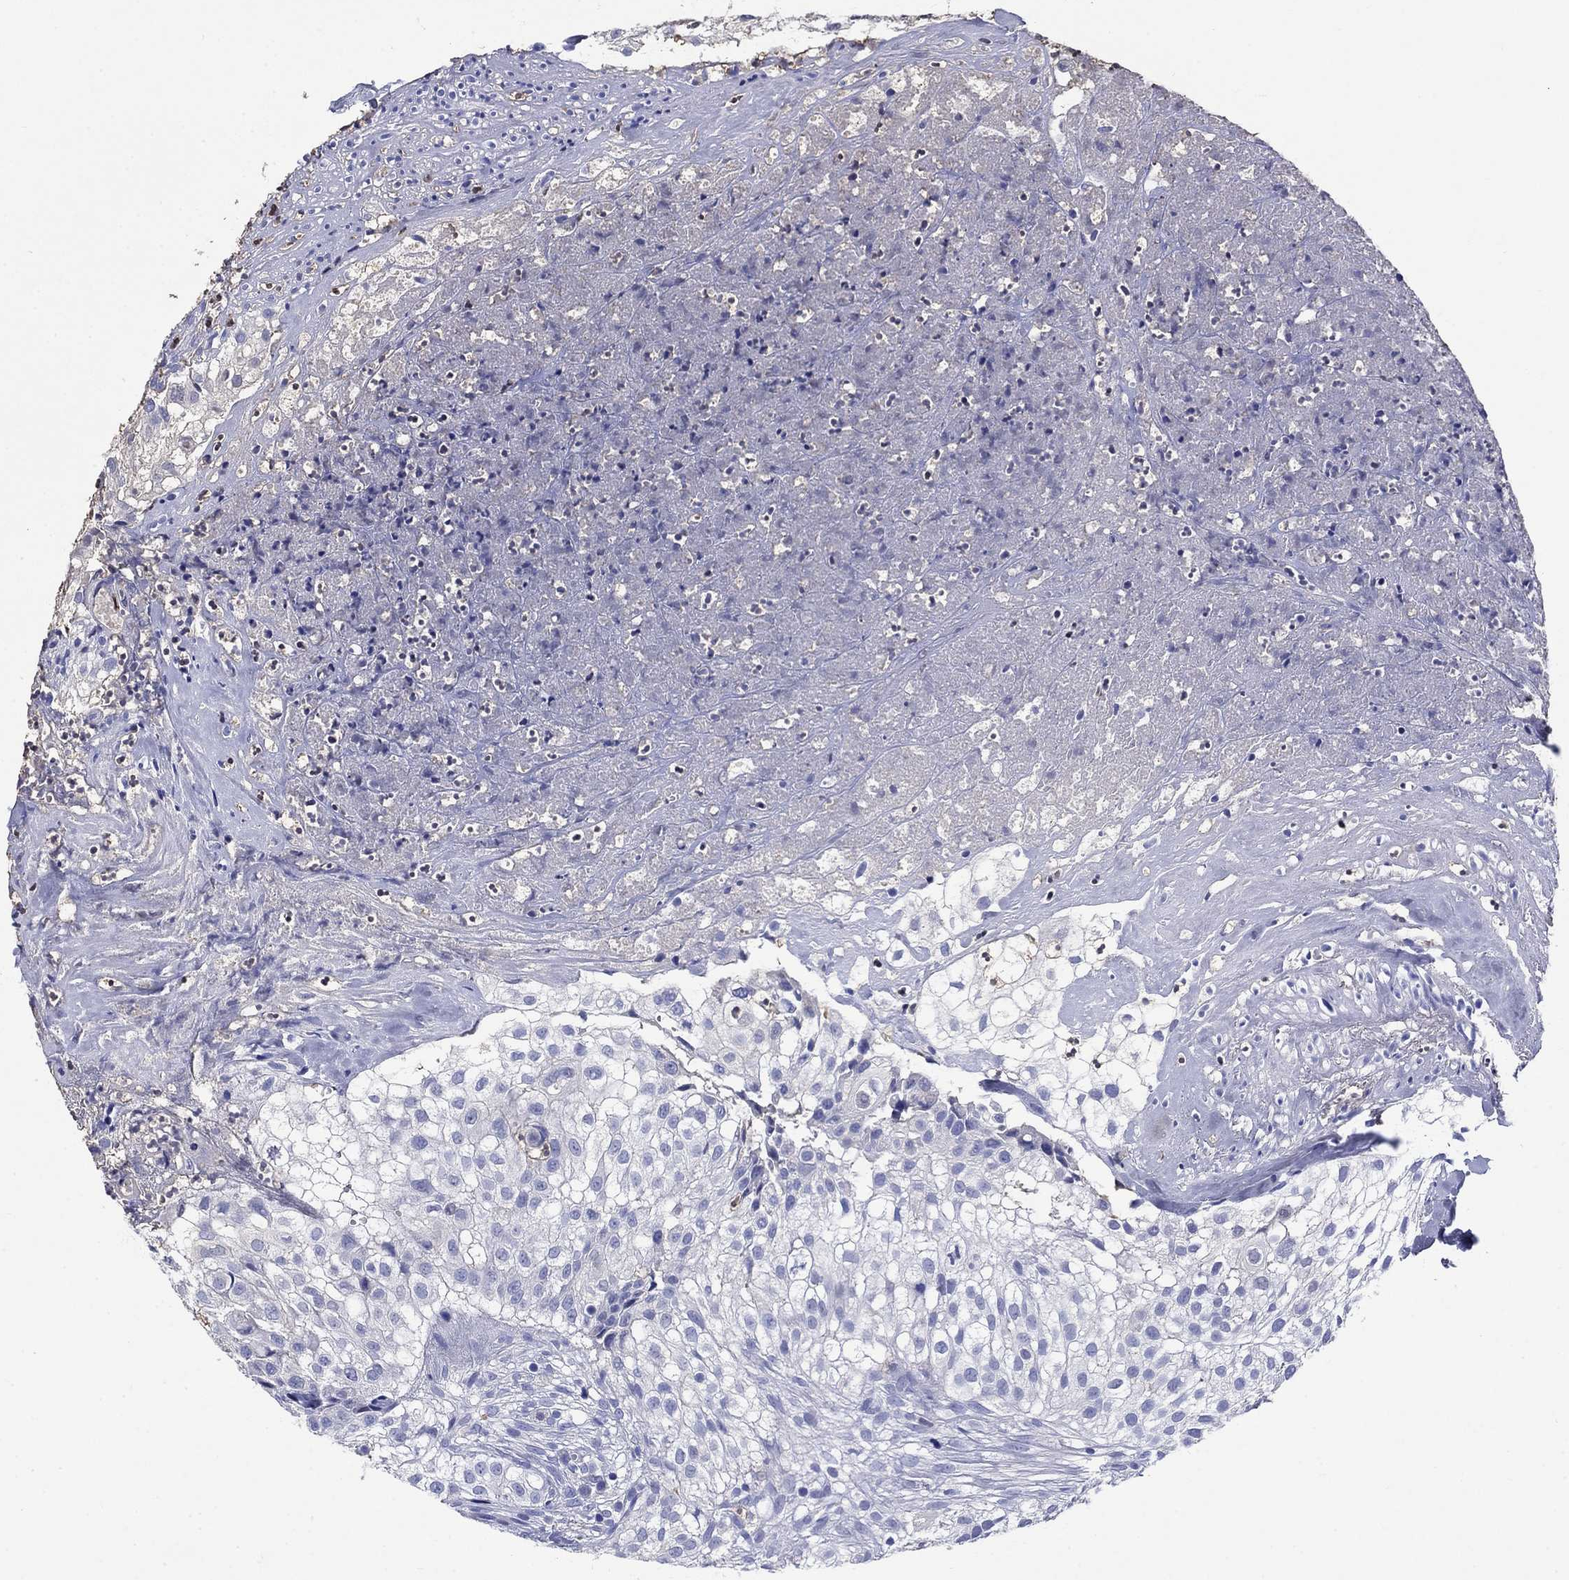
{"staining": {"intensity": "negative", "quantity": "none", "location": "none"}, "tissue": "urothelial cancer", "cell_type": "Tumor cells", "image_type": "cancer", "snomed": [{"axis": "morphology", "description": "Urothelial carcinoma, High grade"}, {"axis": "topography", "description": "Urinary bladder"}], "caption": "This is an IHC histopathology image of human urothelial cancer. There is no positivity in tumor cells.", "gene": "TFR2", "patient": {"sex": "female", "age": 79}}